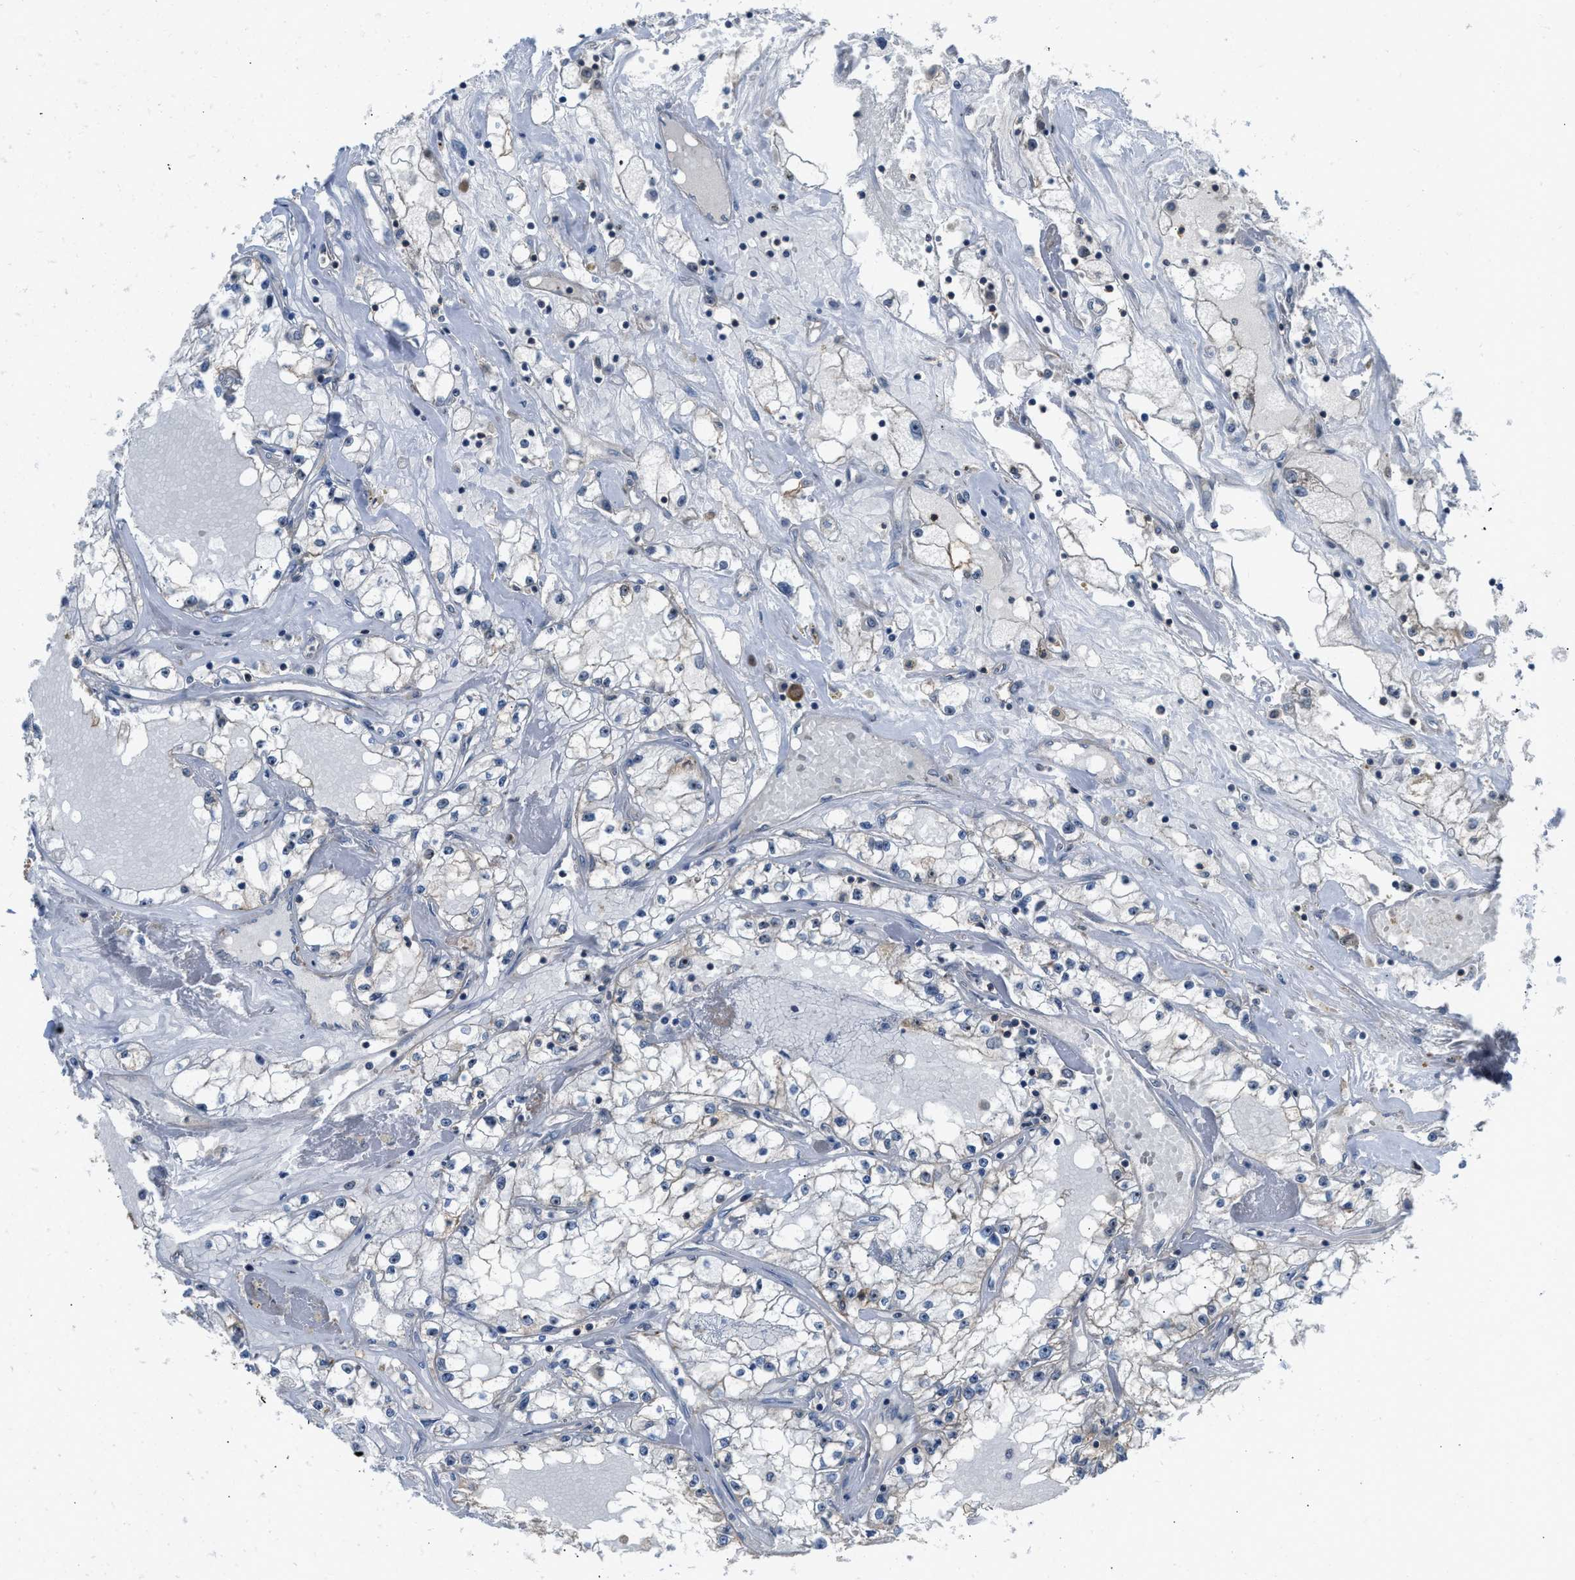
{"staining": {"intensity": "negative", "quantity": "none", "location": "none"}, "tissue": "renal cancer", "cell_type": "Tumor cells", "image_type": "cancer", "snomed": [{"axis": "morphology", "description": "Adenocarcinoma, NOS"}, {"axis": "topography", "description": "Kidney"}], "caption": "High power microscopy micrograph of an IHC micrograph of renal cancer (adenocarcinoma), revealing no significant staining in tumor cells.", "gene": "SESN2", "patient": {"sex": "male", "age": 56}}